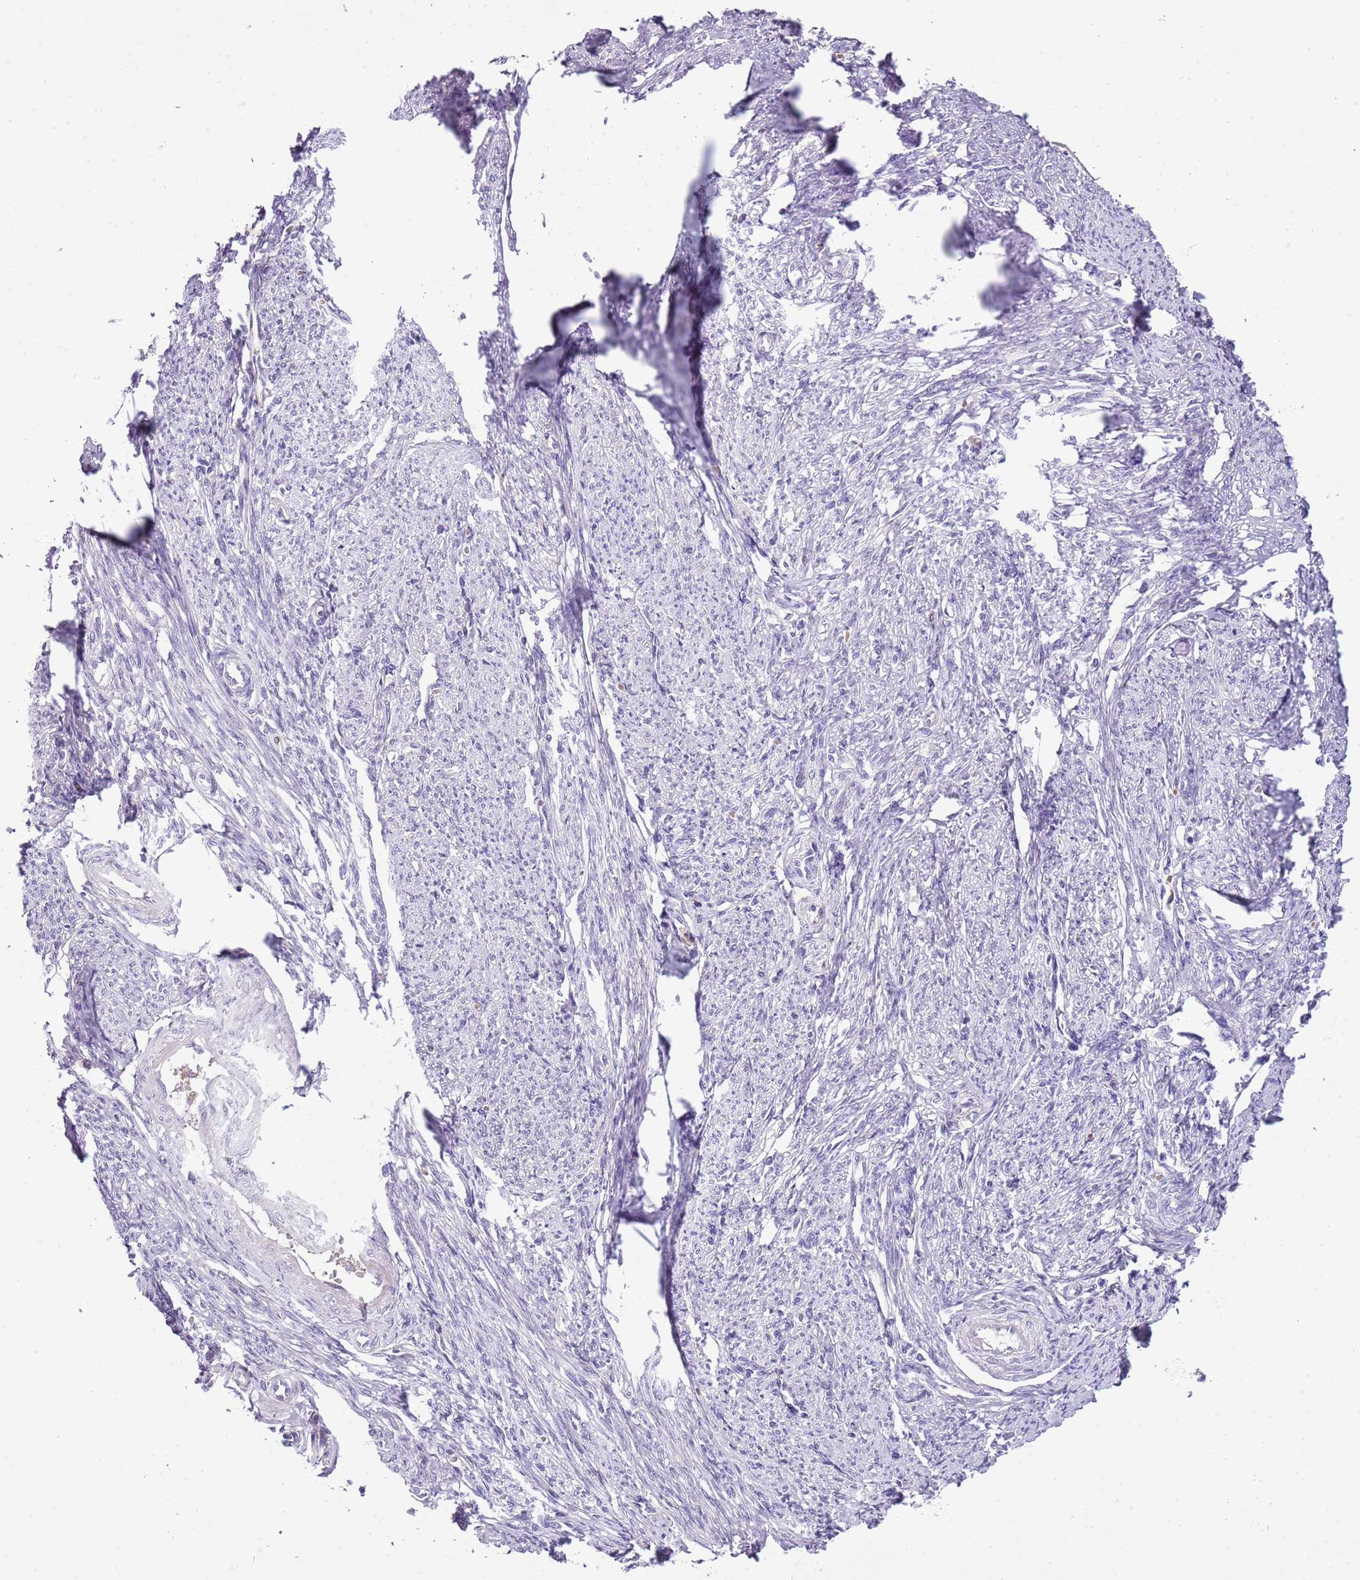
{"staining": {"intensity": "negative", "quantity": "none", "location": "none"}, "tissue": "smooth muscle", "cell_type": "Smooth muscle cells", "image_type": "normal", "snomed": [{"axis": "morphology", "description": "Normal tissue, NOS"}, {"axis": "topography", "description": "Smooth muscle"}, {"axis": "topography", "description": "Uterus"}], "caption": "The histopathology image displays no staining of smooth muscle cells in unremarkable smooth muscle. The staining was performed using DAB to visualize the protein expression in brown, while the nuclei were stained in blue with hematoxylin (Magnification: 20x).", "gene": "SCAMP5", "patient": {"sex": "female", "age": 59}}